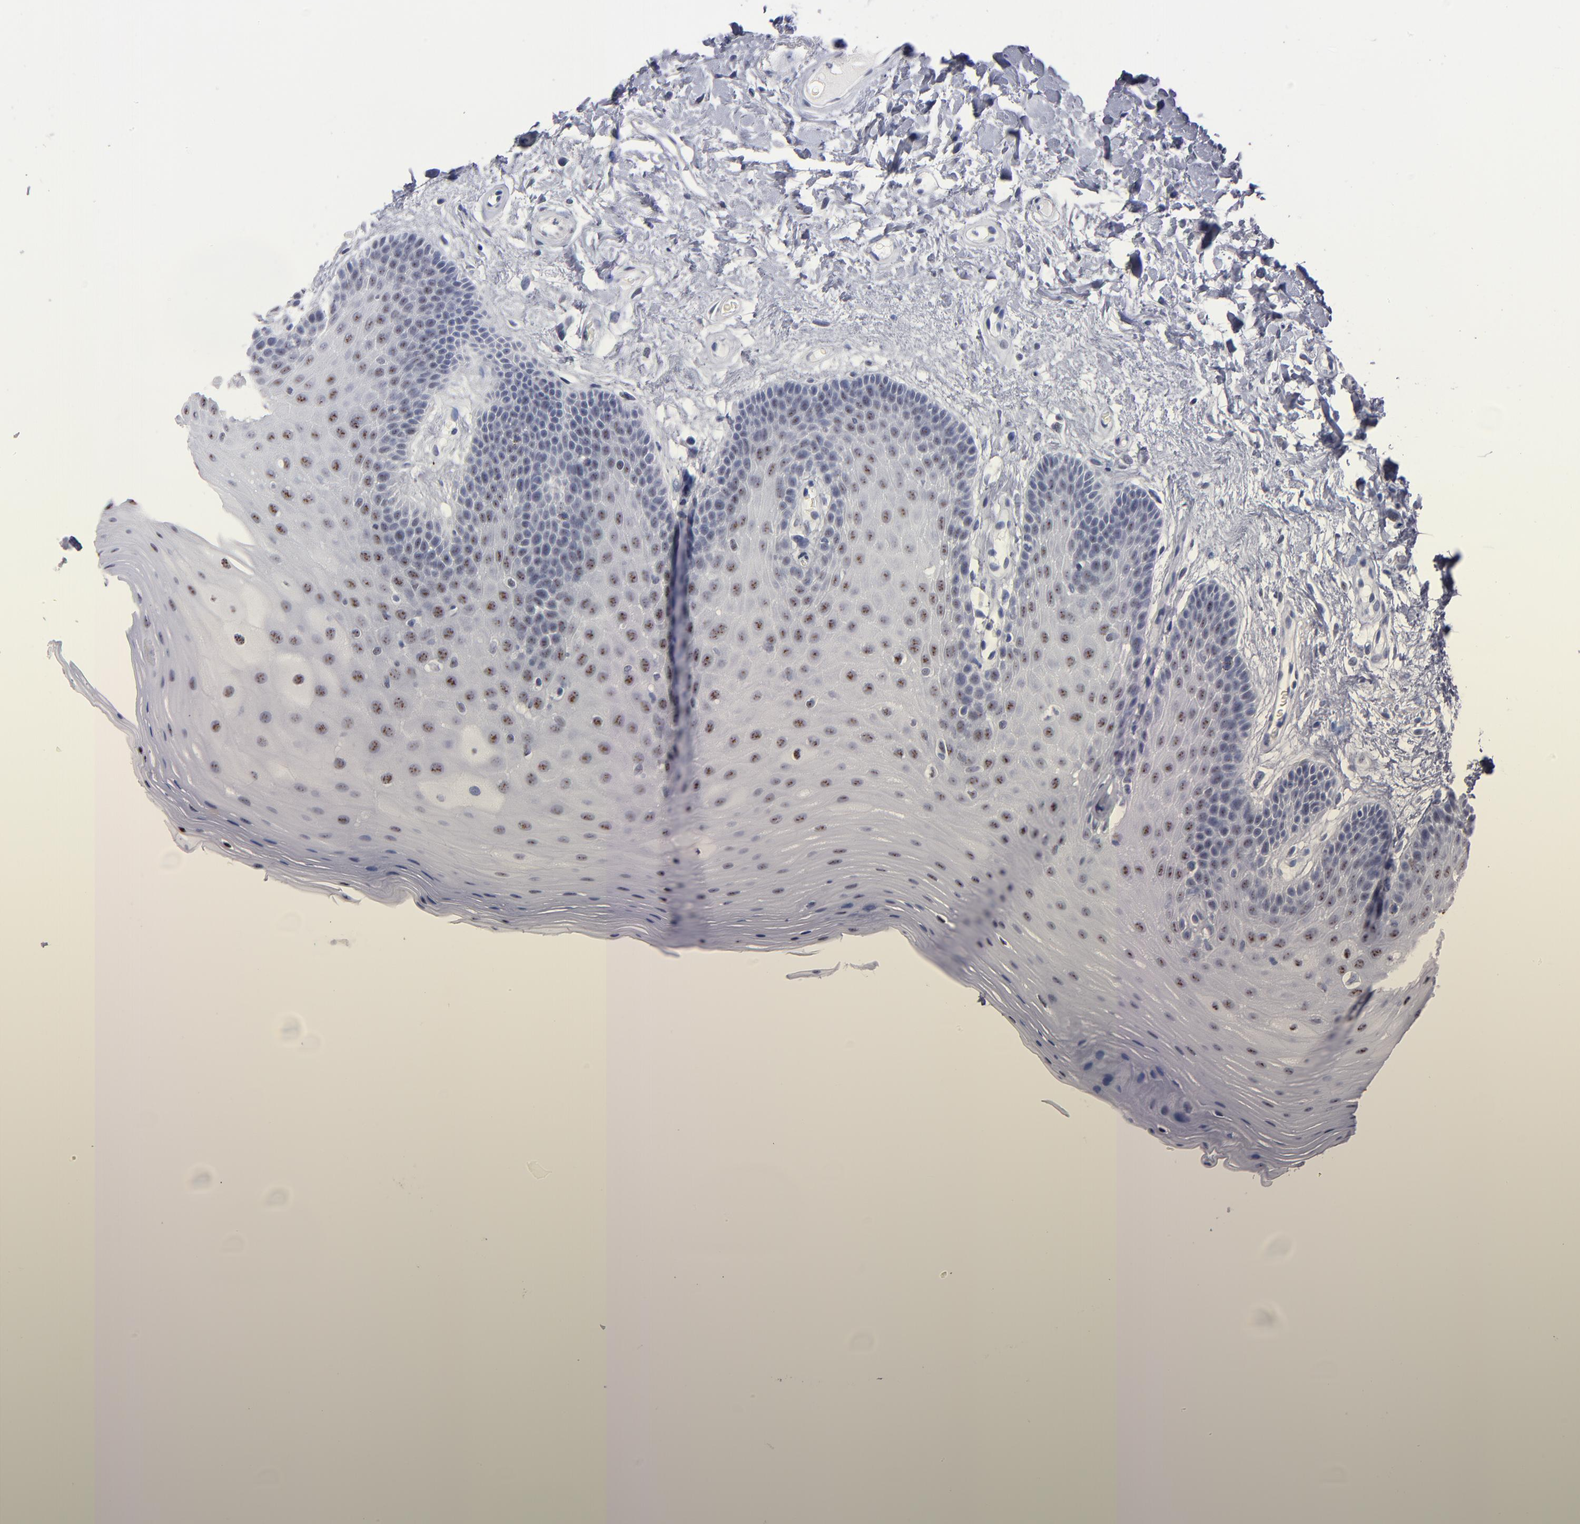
{"staining": {"intensity": "moderate", "quantity": "25%-75%", "location": "nuclear"}, "tissue": "oral mucosa", "cell_type": "Squamous epithelial cells", "image_type": "normal", "snomed": [{"axis": "morphology", "description": "Normal tissue, NOS"}, {"axis": "morphology", "description": "Squamous cell carcinoma, NOS"}, {"axis": "topography", "description": "Skeletal muscle"}, {"axis": "topography", "description": "Oral tissue"}, {"axis": "topography", "description": "Head-Neck"}], "caption": "Oral mucosa stained with a brown dye displays moderate nuclear positive expression in about 25%-75% of squamous epithelial cells.", "gene": "RAF1", "patient": {"sex": "male", "age": 71}}